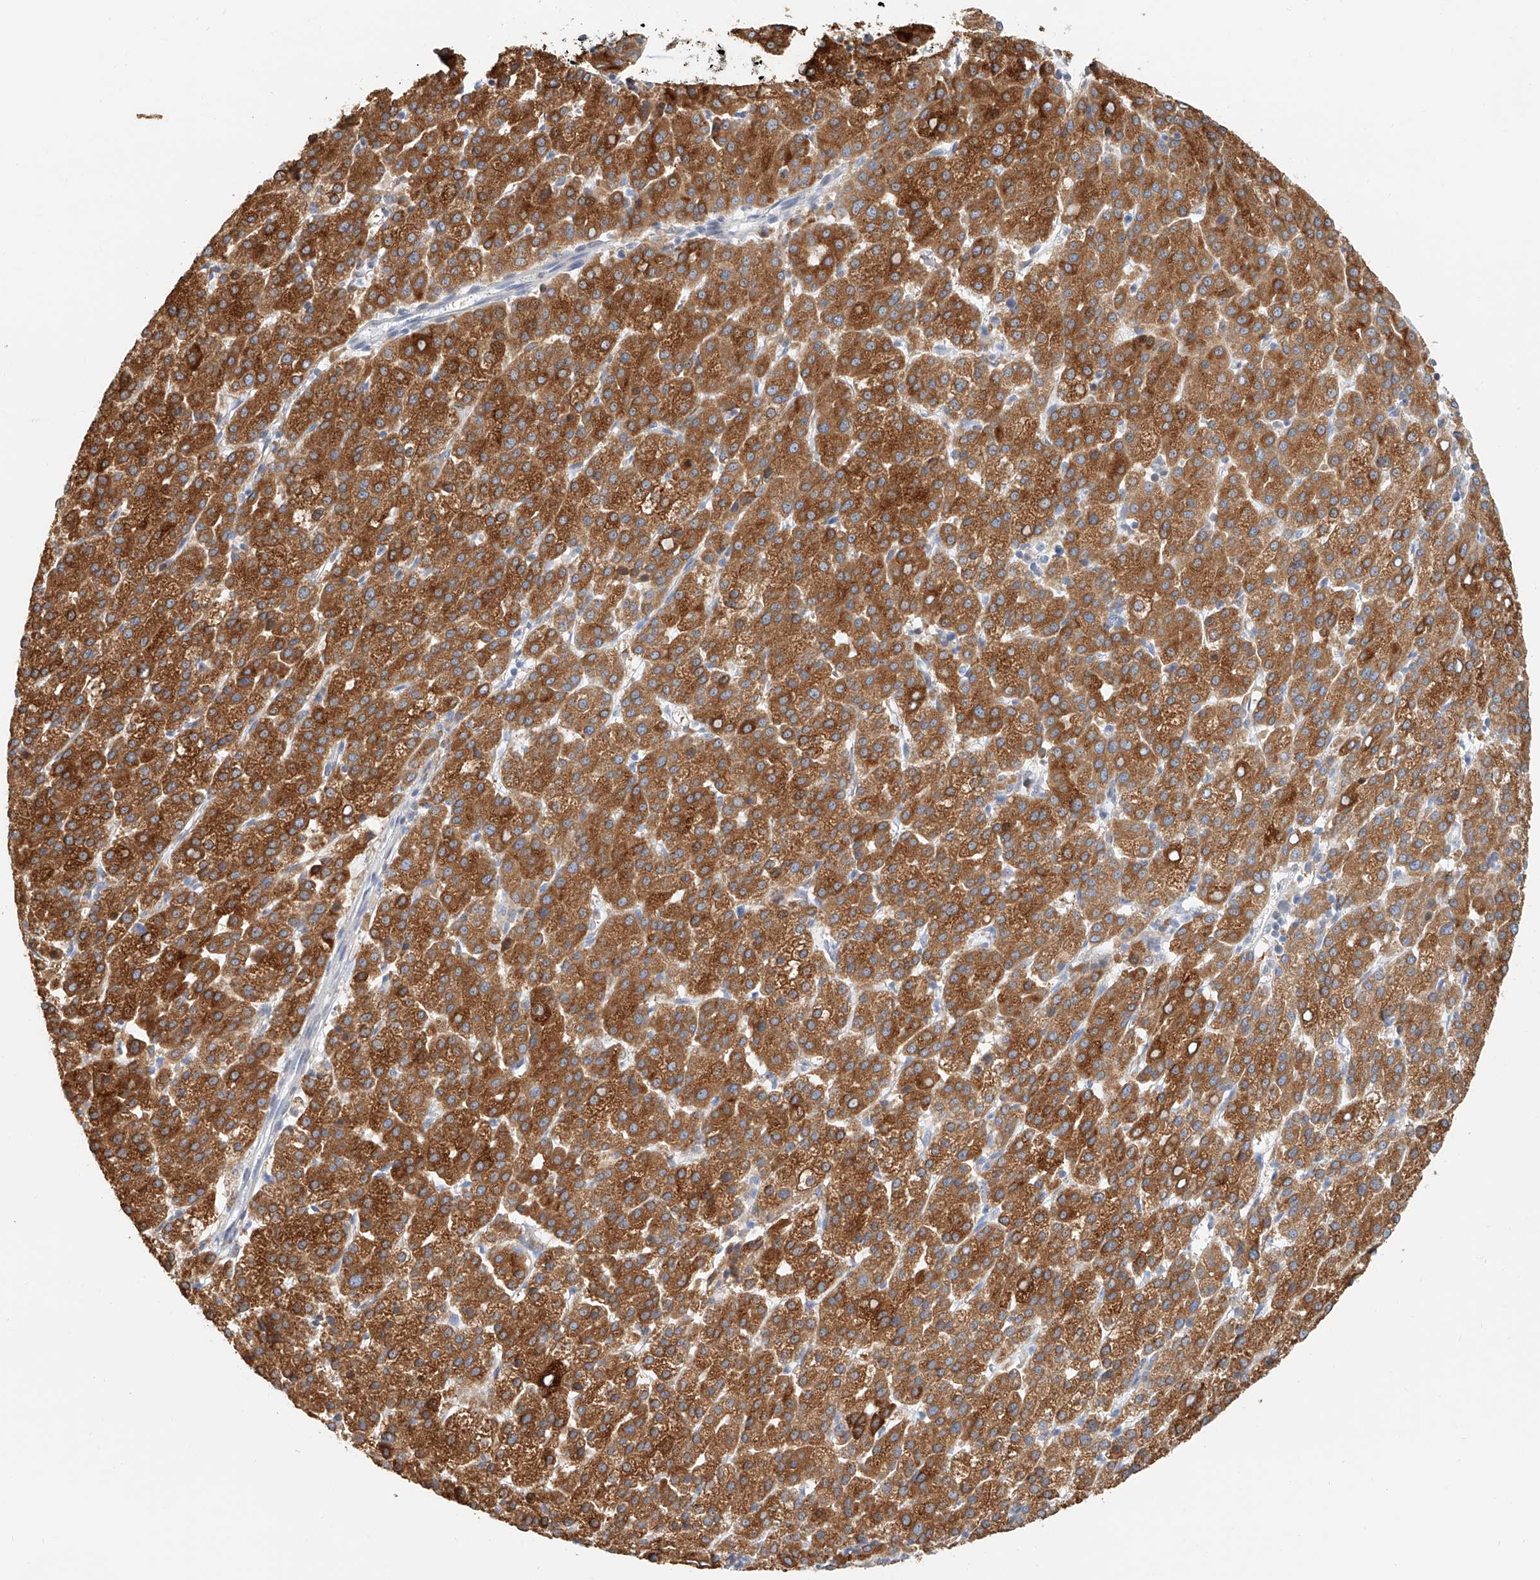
{"staining": {"intensity": "strong", "quantity": ">75%", "location": "cytoplasmic/membranous"}, "tissue": "liver cancer", "cell_type": "Tumor cells", "image_type": "cancer", "snomed": [{"axis": "morphology", "description": "Carcinoma, Hepatocellular, NOS"}, {"axis": "topography", "description": "Liver"}], "caption": "Hepatocellular carcinoma (liver) tissue shows strong cytoplasmic/membranous staining in about >75% of tumor cells, visualized by immunohistochemistry.", "gene": "DHRS7", "patient": {"sex": "female", "age": 58}}